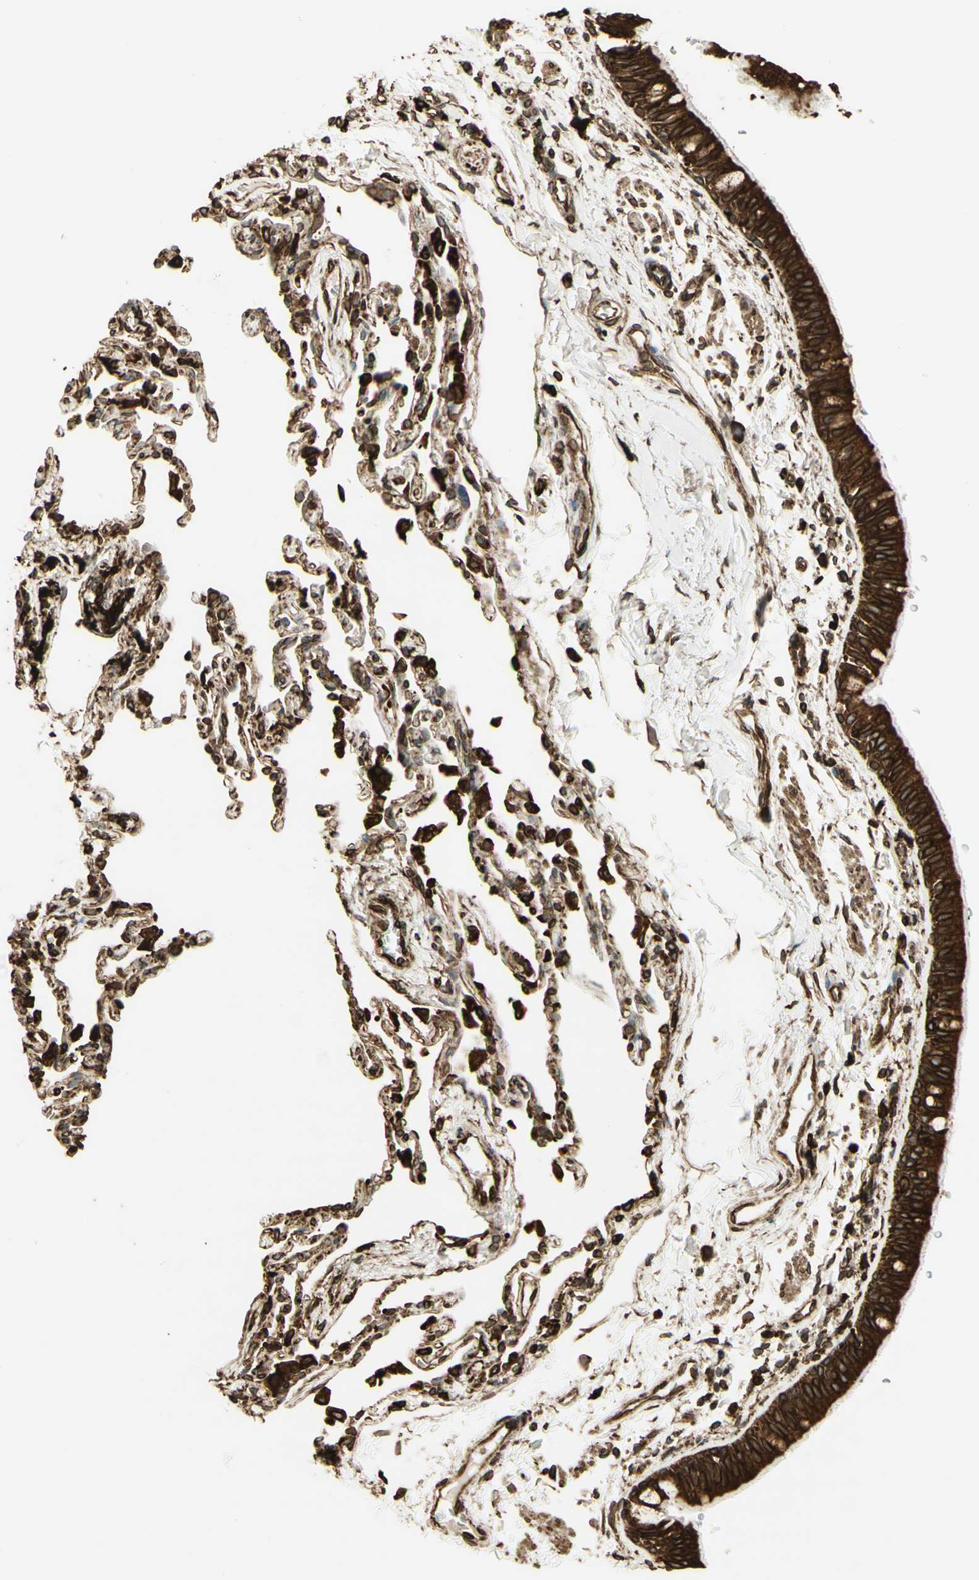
{"staining": {"intensity": "strong", "quantity": ">75%", "location": "cytoplasmic/membranous"}, "tissue": "bronchus", "cell_type": "Respiratory epithelial cells", "image_type": "normal", "snomed": [{"axis": "morphology", "description": "Normal tissue, NOS"}, {"axis": "topography", "description": "Bronchus"}, {"axis": "topography", "description": "Lung"}], "caption": "A photomicrograph of bronchus stained for a protein demonstrates strong cytoplasmic/membranous brown staining in respiratory epithelial cells. Immunohistochemistry stains the protein of interest in brown and the nuclei are stained blue.", "gene": "CANX", "patient": {"sex": "male", "age": 64}}